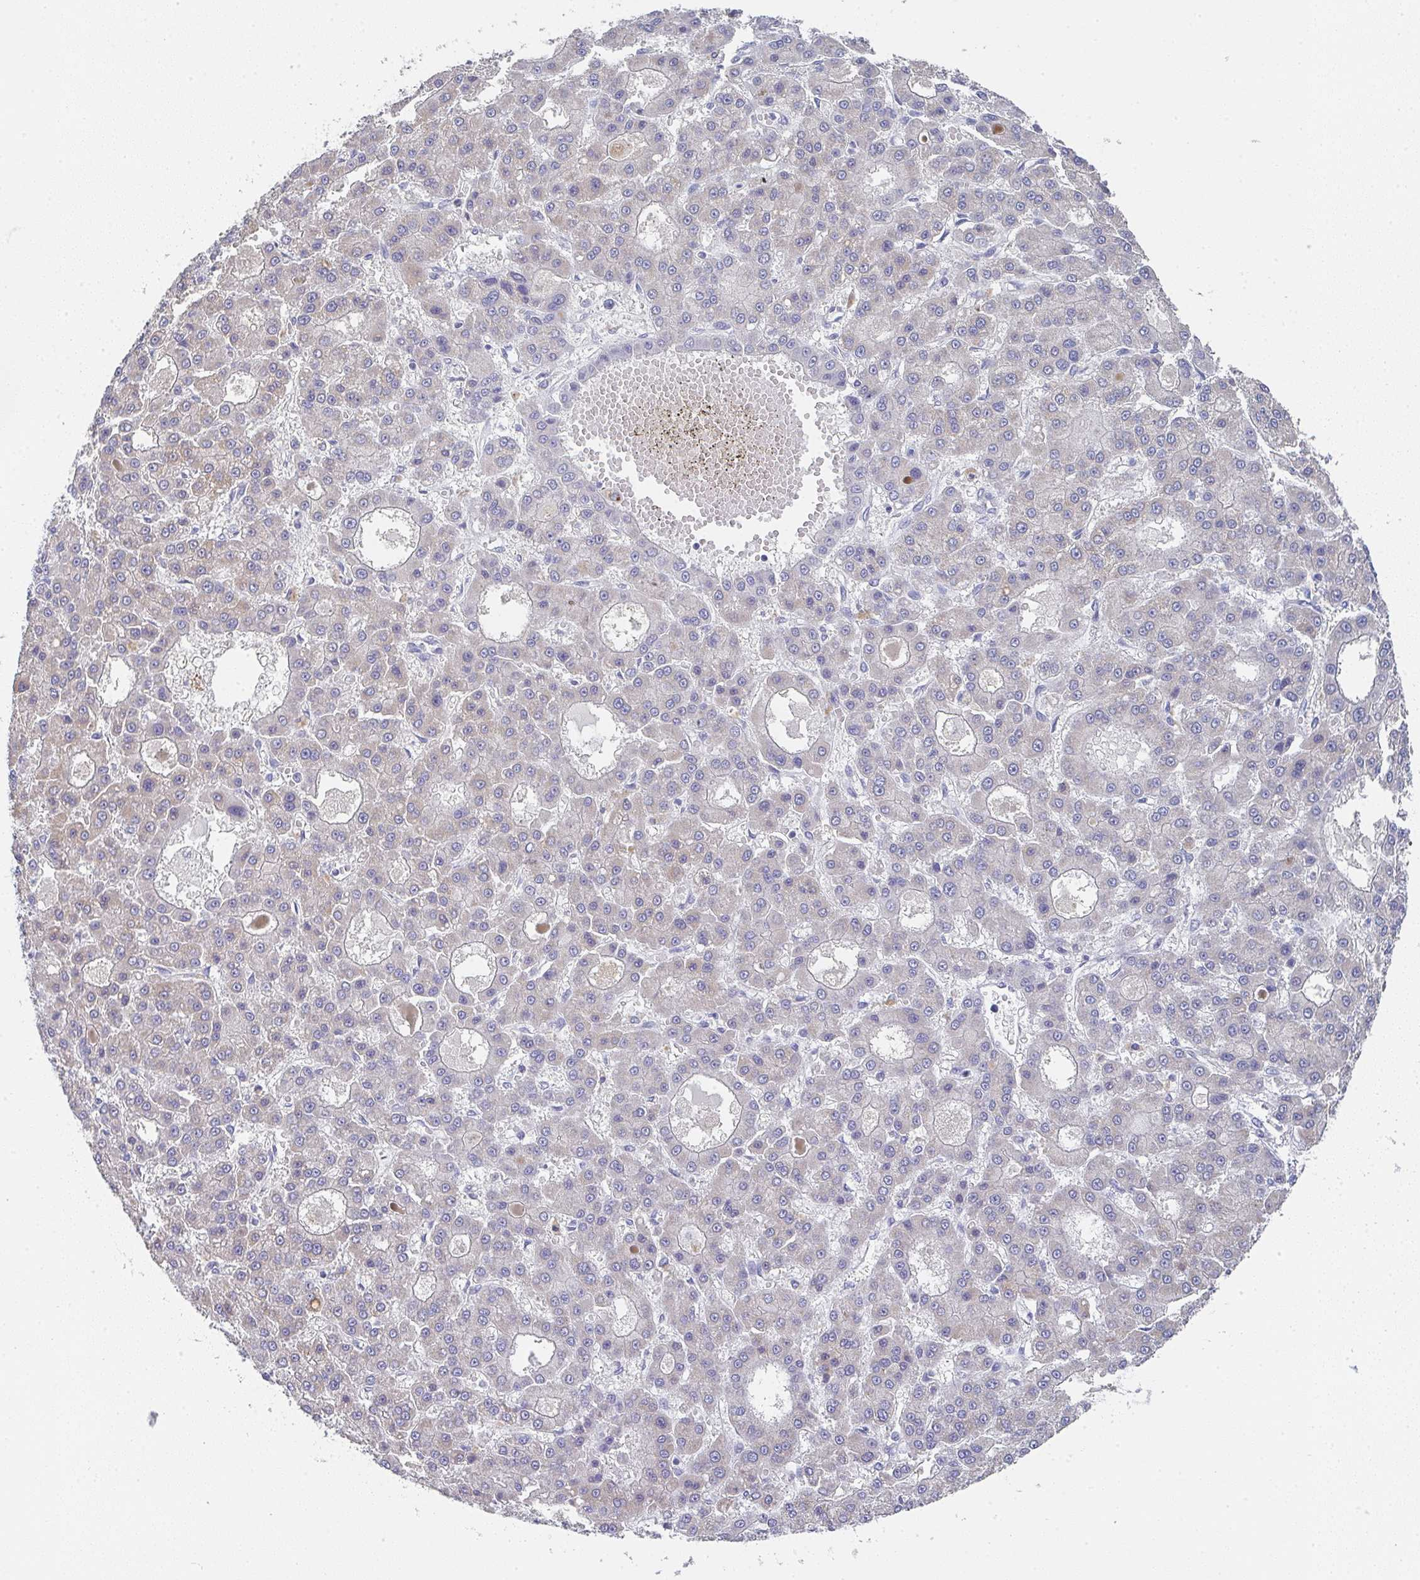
{"staining": {"intensity": "negative", "quantity": "none", "location": "none"}, "tissue": "liver cancer", "cell_type": "Tumor cells", "image_type": "cancer", "snomed": [{"axis": "morphology", "description": "Carcinoma, Hepatocellular, NOS"}, {"axis": "topography", "description": "Liver"}], "caption": "Liver cancer (hepatocellular carcinoma) was stained to show a protein in brown. There is no significant positivity in tumor cells.", "gene": "NOXRED1", "patient": {"sex": "male", "age": 70}}